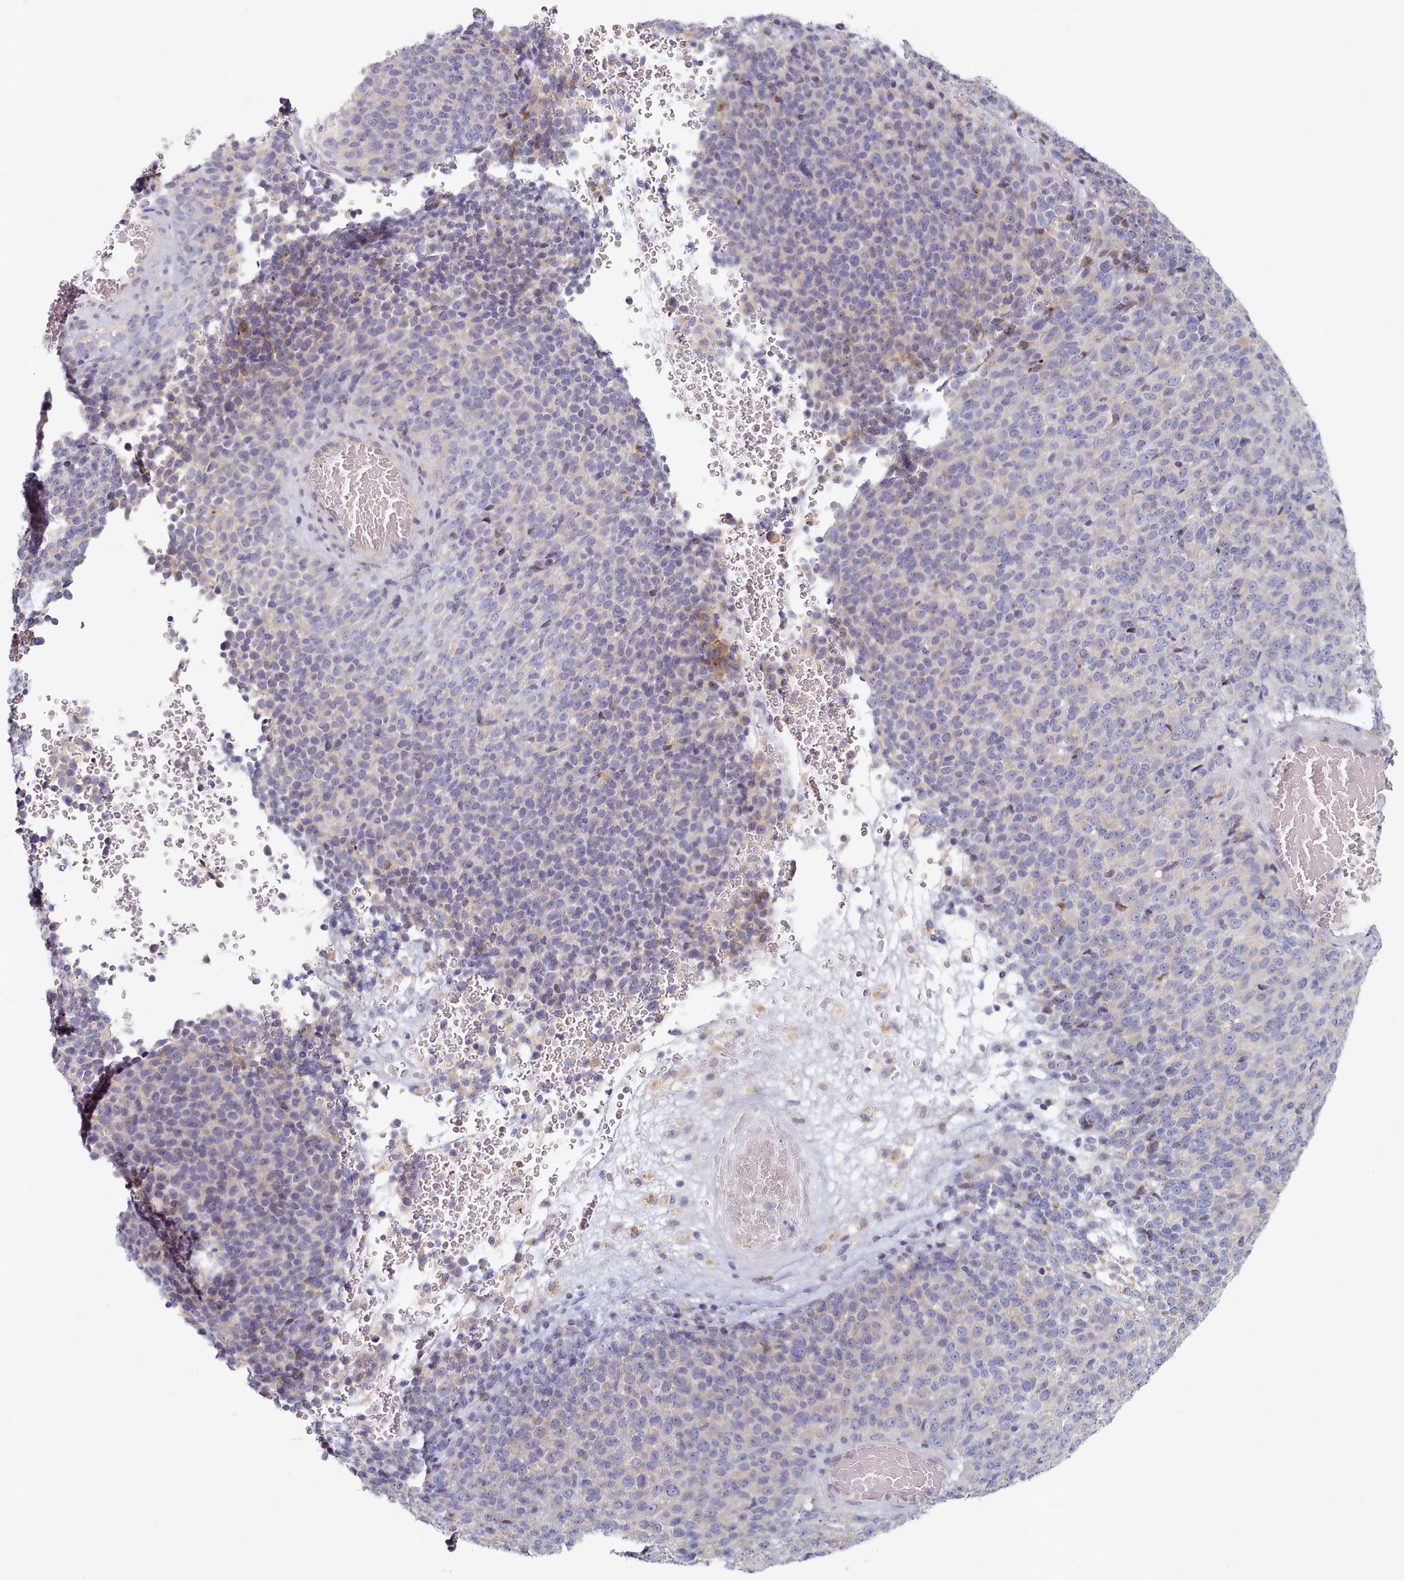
{"staining": {"intensity": "negative", "quantity": "none", "location": "none"}, "tissue": "melanoma", "cell_type": "Tumor cells", "image_type": "cancer", "snomed": [{"axis": "morphology", "description": "Malignant melanoma, Metastatic site"}, {"axis": "topography", "description": "Brain"}], "caption": "This is an IHC histopathology image of human melanoma. There is no staining in tumor cells.", "gene": "TYW1B", "patient": {"sex": "female", "age": 56}}